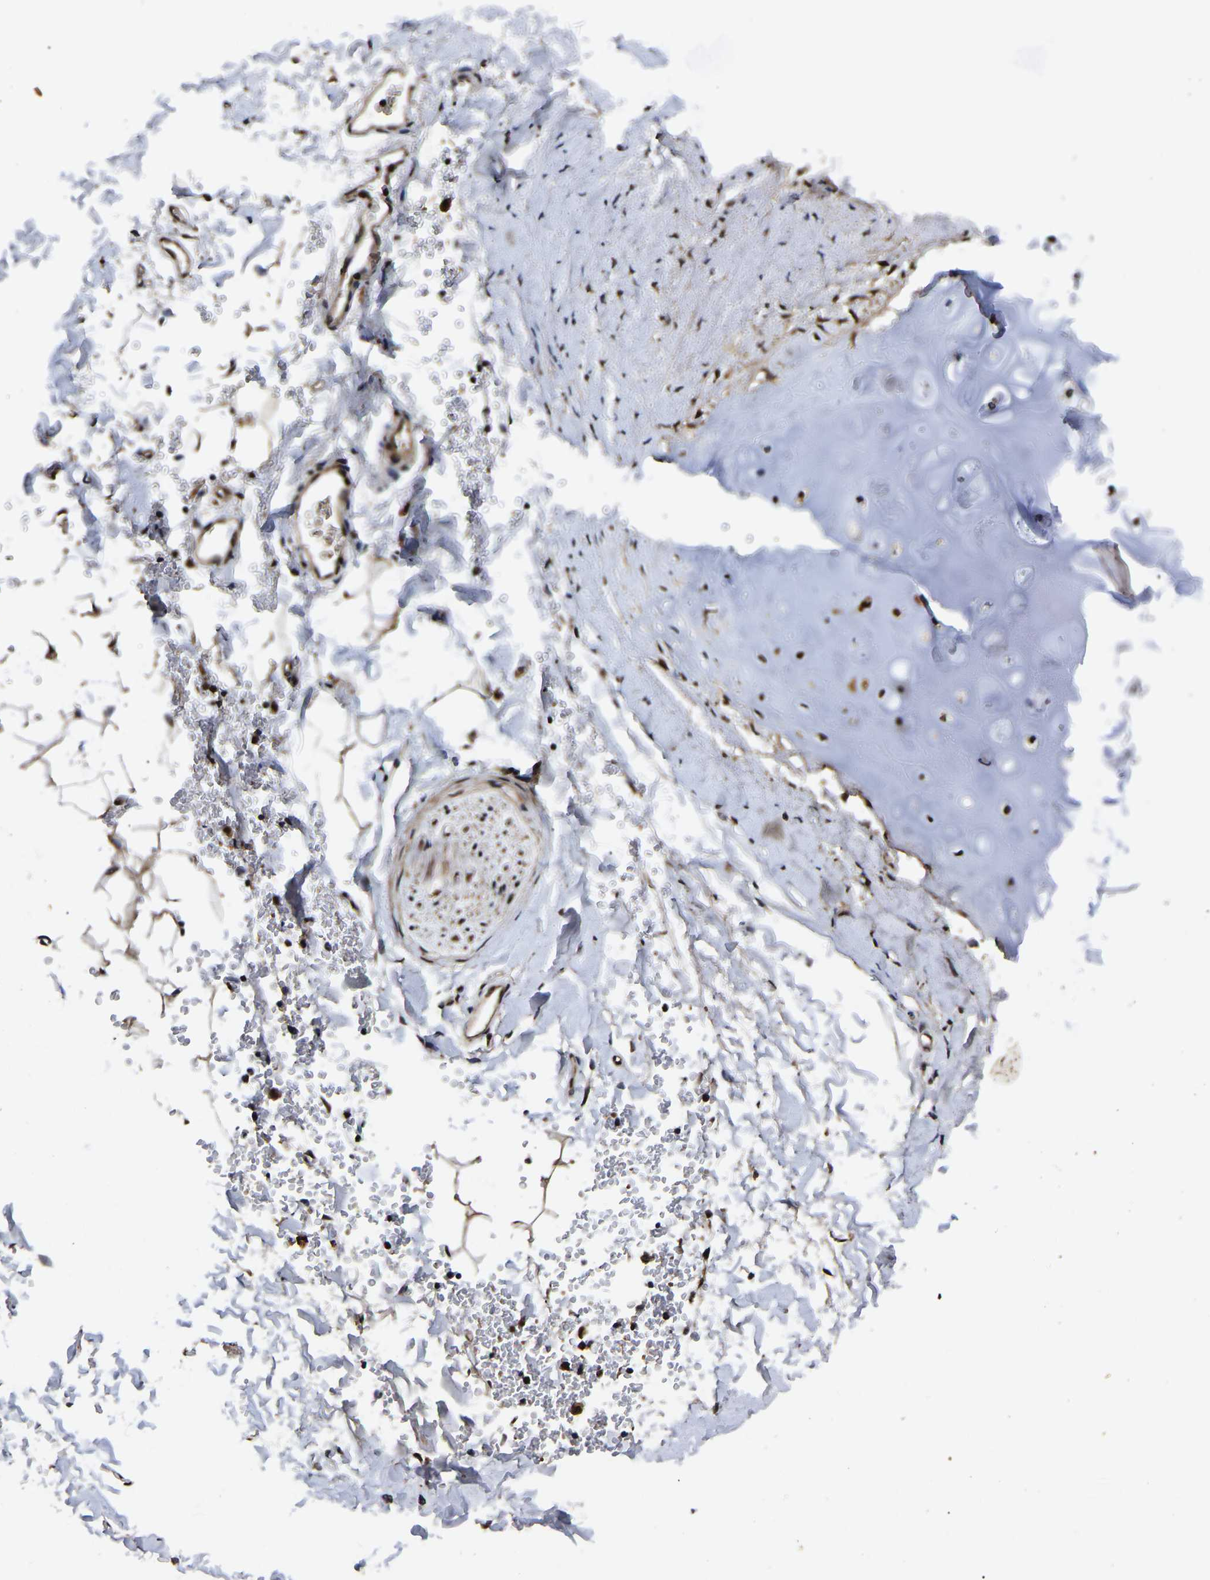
{"staining": {"intensity": "moderate", "quantity": ">75%", "location": "cytoplasmic/membranous,nuclear"}, "tissue": "adipose tissue", "cell_type": "Adipocytes", "image_type": "normal", "snomed": [{"axis": "morphology", "description": "Normal tissue, NOS"}, {"axis": "topography", "description": "Cartilage tissue"}, {"axis": "topography", "description": "Bronchus"}], "caption": "Adipose tissue stained with immunohistochemistry demonstrates moderate cytoplasmic/membranous,nuclear positivity in about >75% of adipocytes.", "gene": "TRIM35", "patient": {"sex": "female", "age": 73}}